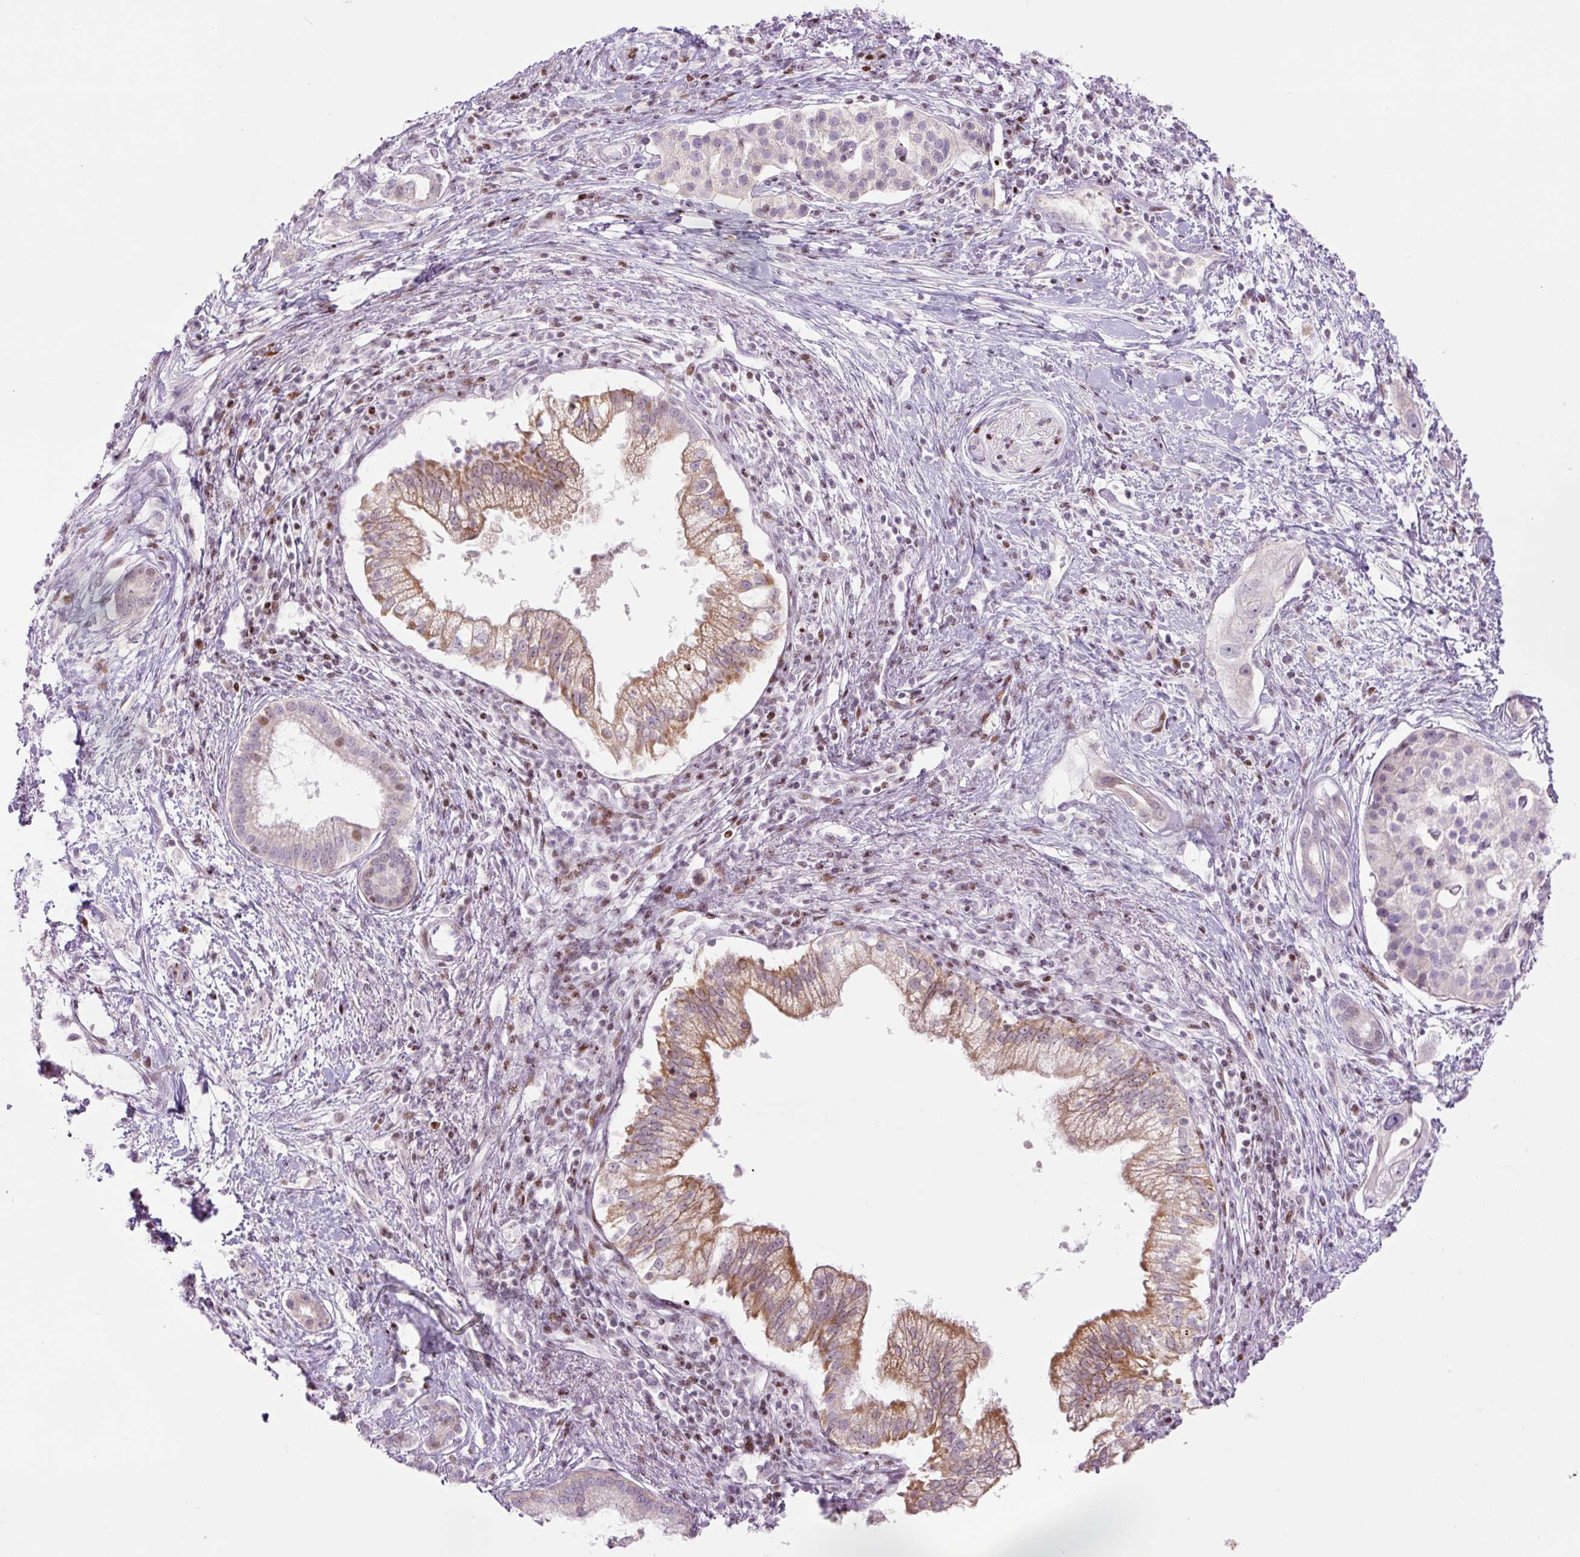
{"staining": {"intensity": "moderate", "quantity": "25%-75%", "location": "cytoplasmic/membranous"}, "tissue": "pancreatic cancer", "cell_type": "Tumor cells", "image_type": "cancer", "snomed": [{"axis": "morphology", "description": "Adenocarcinoma, NOS"}, {"axis": "topography", "description": "Pancreas"}], "caption": "Protein staining by IHC displays moderate cytoplasmic/membranous staining in about 25%-75% of tumor cells in pancreatic cancer. The staining was performed using DAB (3,3'-diaminobenzidine) to visualize the protein expression in brown, while the nuclei were stained in blue with hematoxylin (Magnification: 20x).", "gene": "TMEM177", "patient": {"sex": "male", "age": 70}}